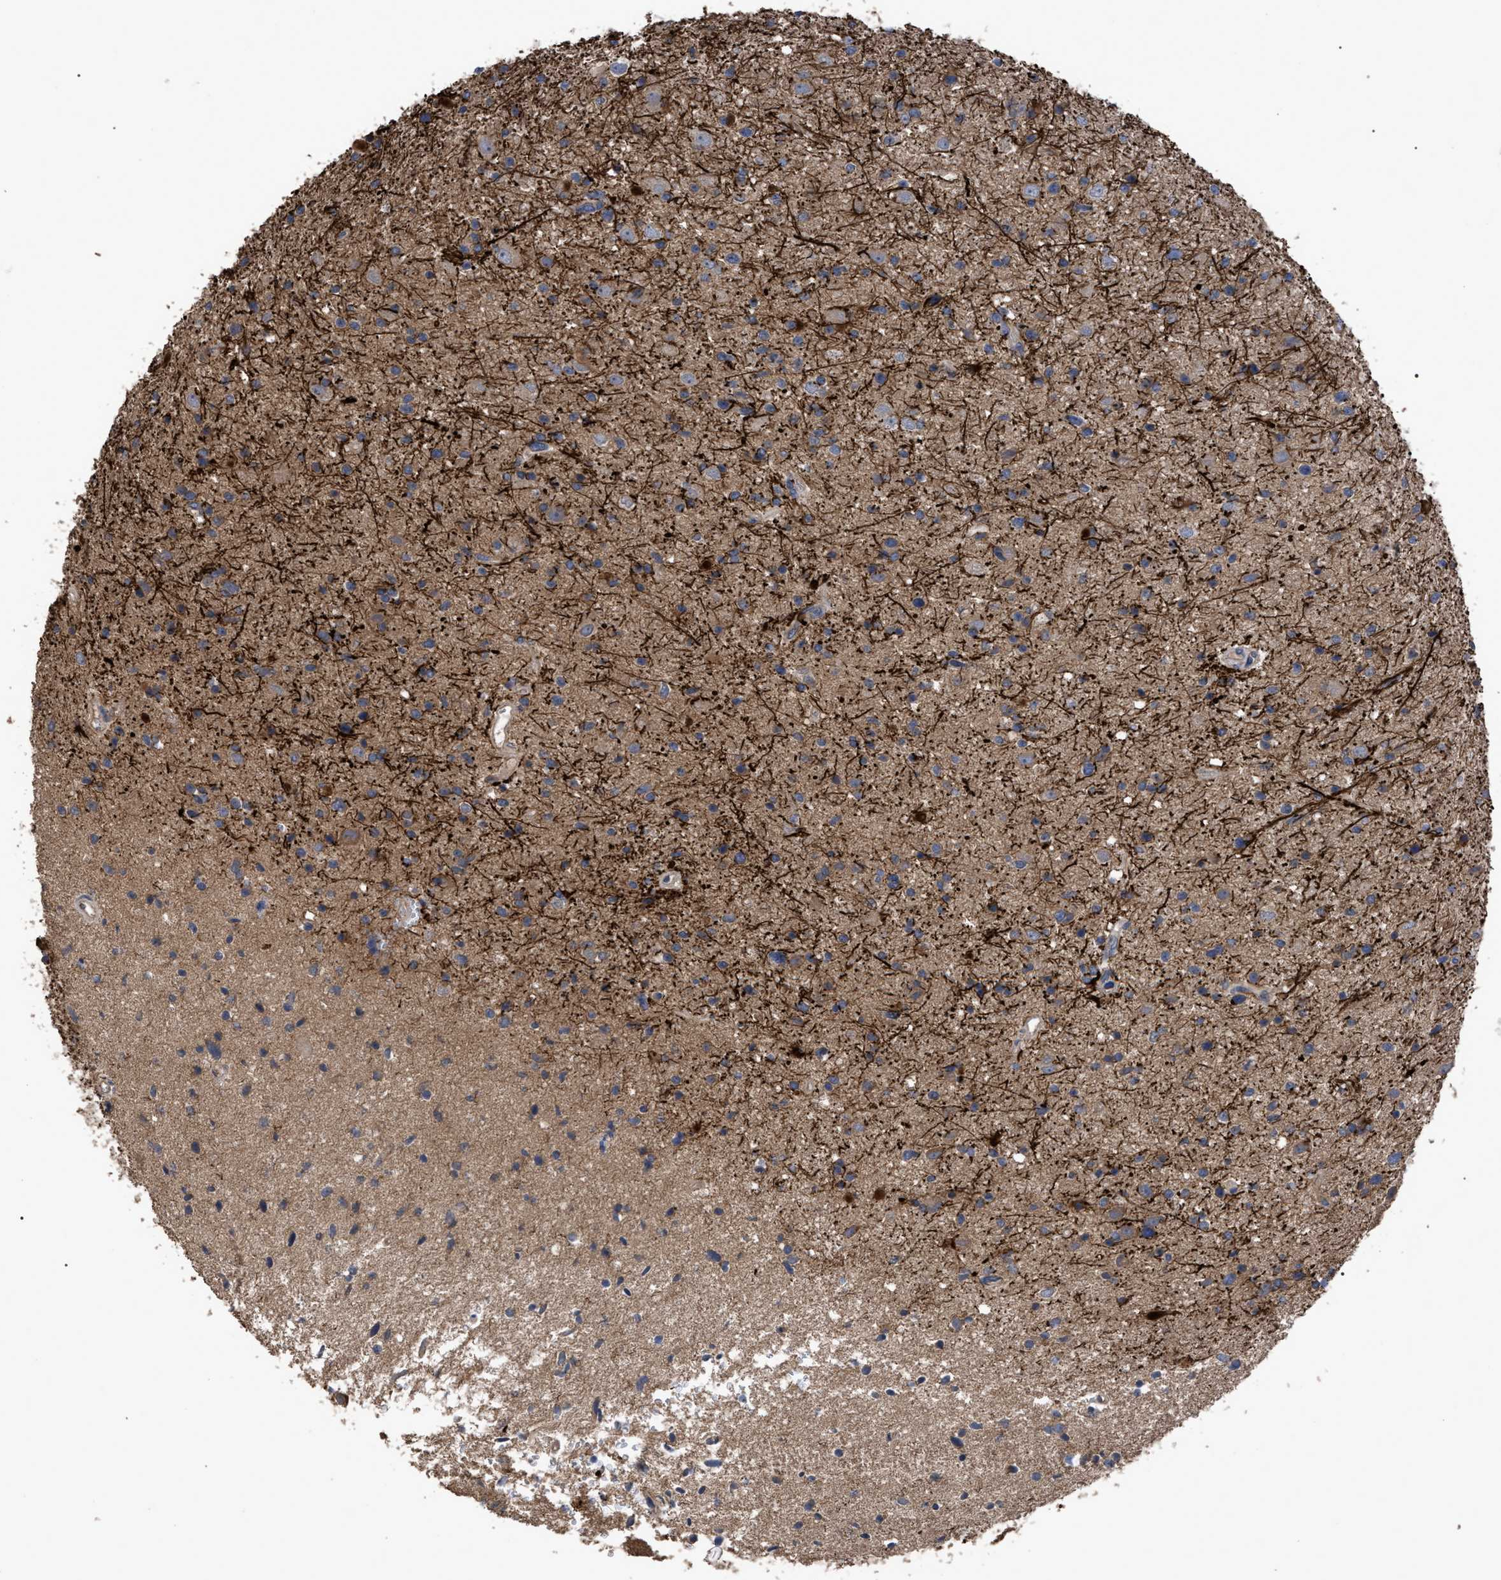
{"staining": {"intensity": "weak", "quantity": "25%-75%", "location": "cytoplasmic/membranous"}, "tissue": "glioma", "cell_type": "Tumor cells", "image_type": "cancer", "snomed": [{"axis": "morphology", "description": "Glioma, malignant, High grade"}, {"axis": "topography", "description": "Brain"}], "caption": "This is an image of IHC staining of glioma, which shows weak positivity in the cytoplasmic/membranous of tumor cells.", "gene": "BTN2A1", "patient": {"sex": "male", "age": 33}}